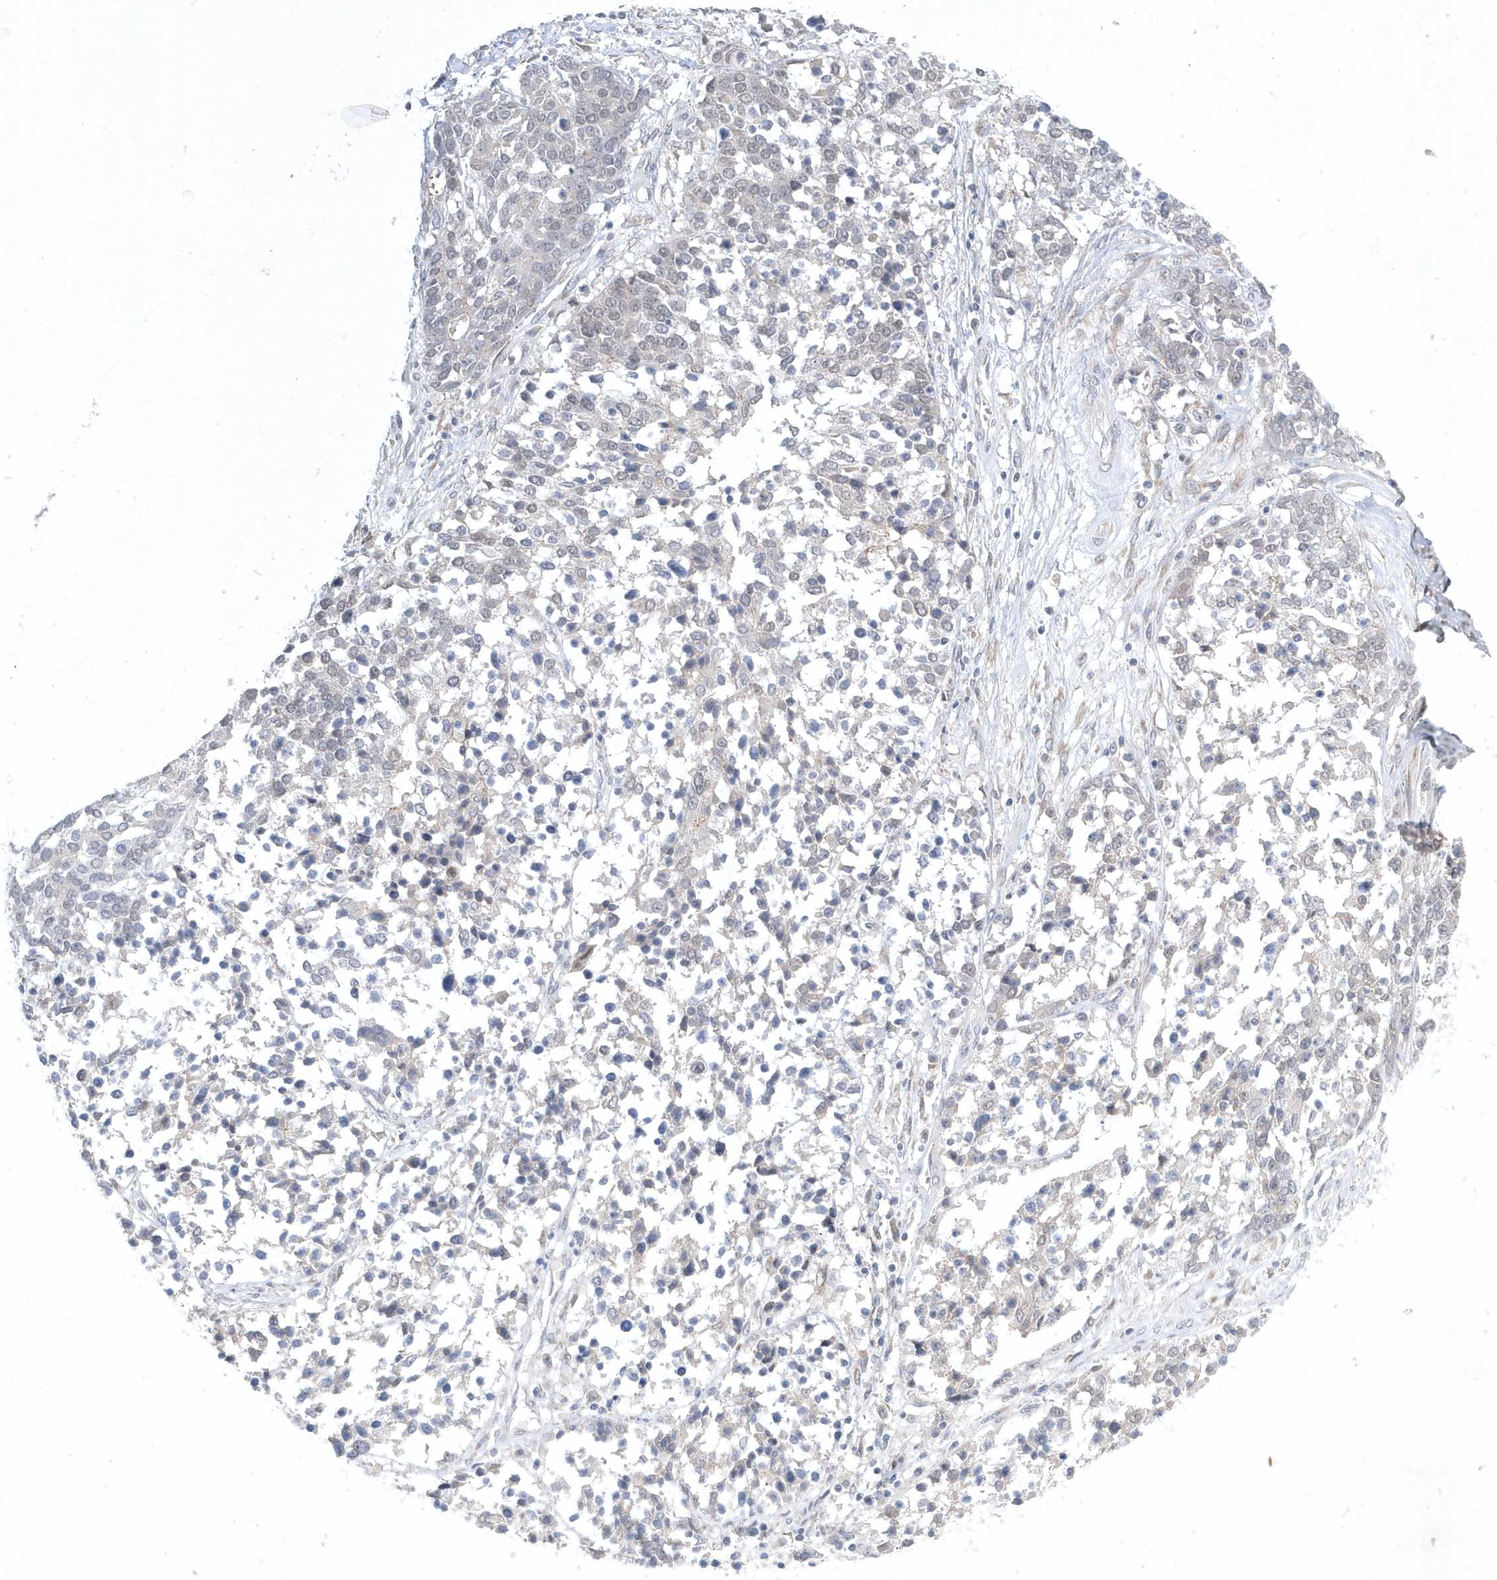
{"staining": {"intensity": "negative", "quantity": "none", "location": "none"}, "tissue": "ovarian cancer", "cell_type": "Tumor cells", "image_type": "cancer", "snomed": [{"axis": "morphology", "description": "Cystadenocarcinoma, serous, NOS"}, {"axis": "topography", "description": "Ovary"}], "caption": "Tumor cells are negative for protein expression in human ovarian serous cystadenocarcinoma.", "gene": "ZC3H12D", "patient": {"sex": "female", "age": 44}}